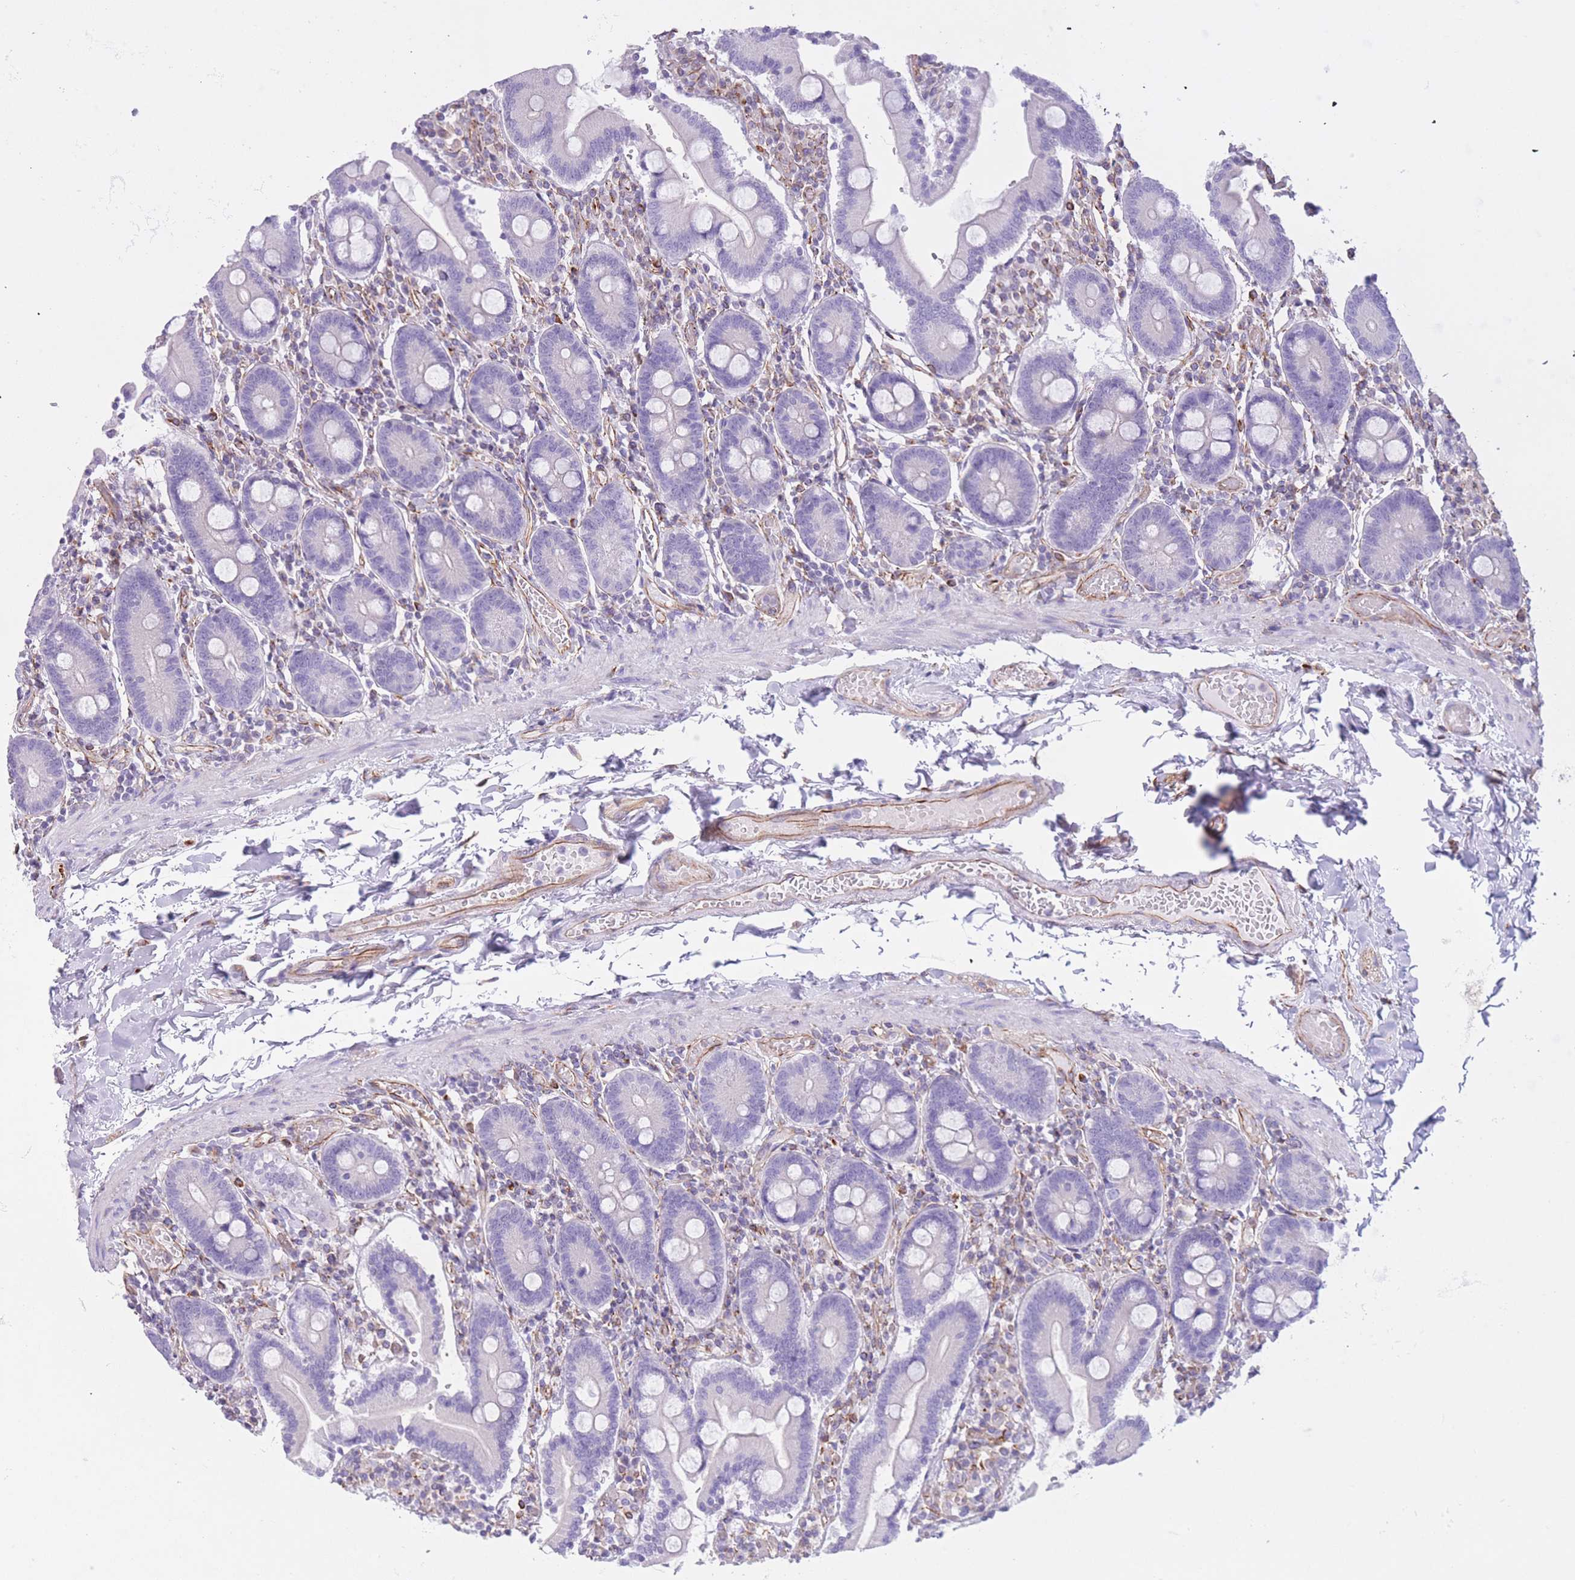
{"staining": {"intensity": "negative", "quantity": "none", "location": "none"}, "tissue": "duodenum", "cell_type": "Glandular cells", "image_type": "normal", "snomed": [{"axis": "morphology", "description": "Normal tissue, NOS"}, {"axis": "topography", "description": "Duodenum"}], "caption": "Glandular cells are negative for brown protein staining in unremarkable duodenum. Nuclei are stained in blue.", "gene": "ATP5MF", "patient": {"sex": "male", "age": 55}}